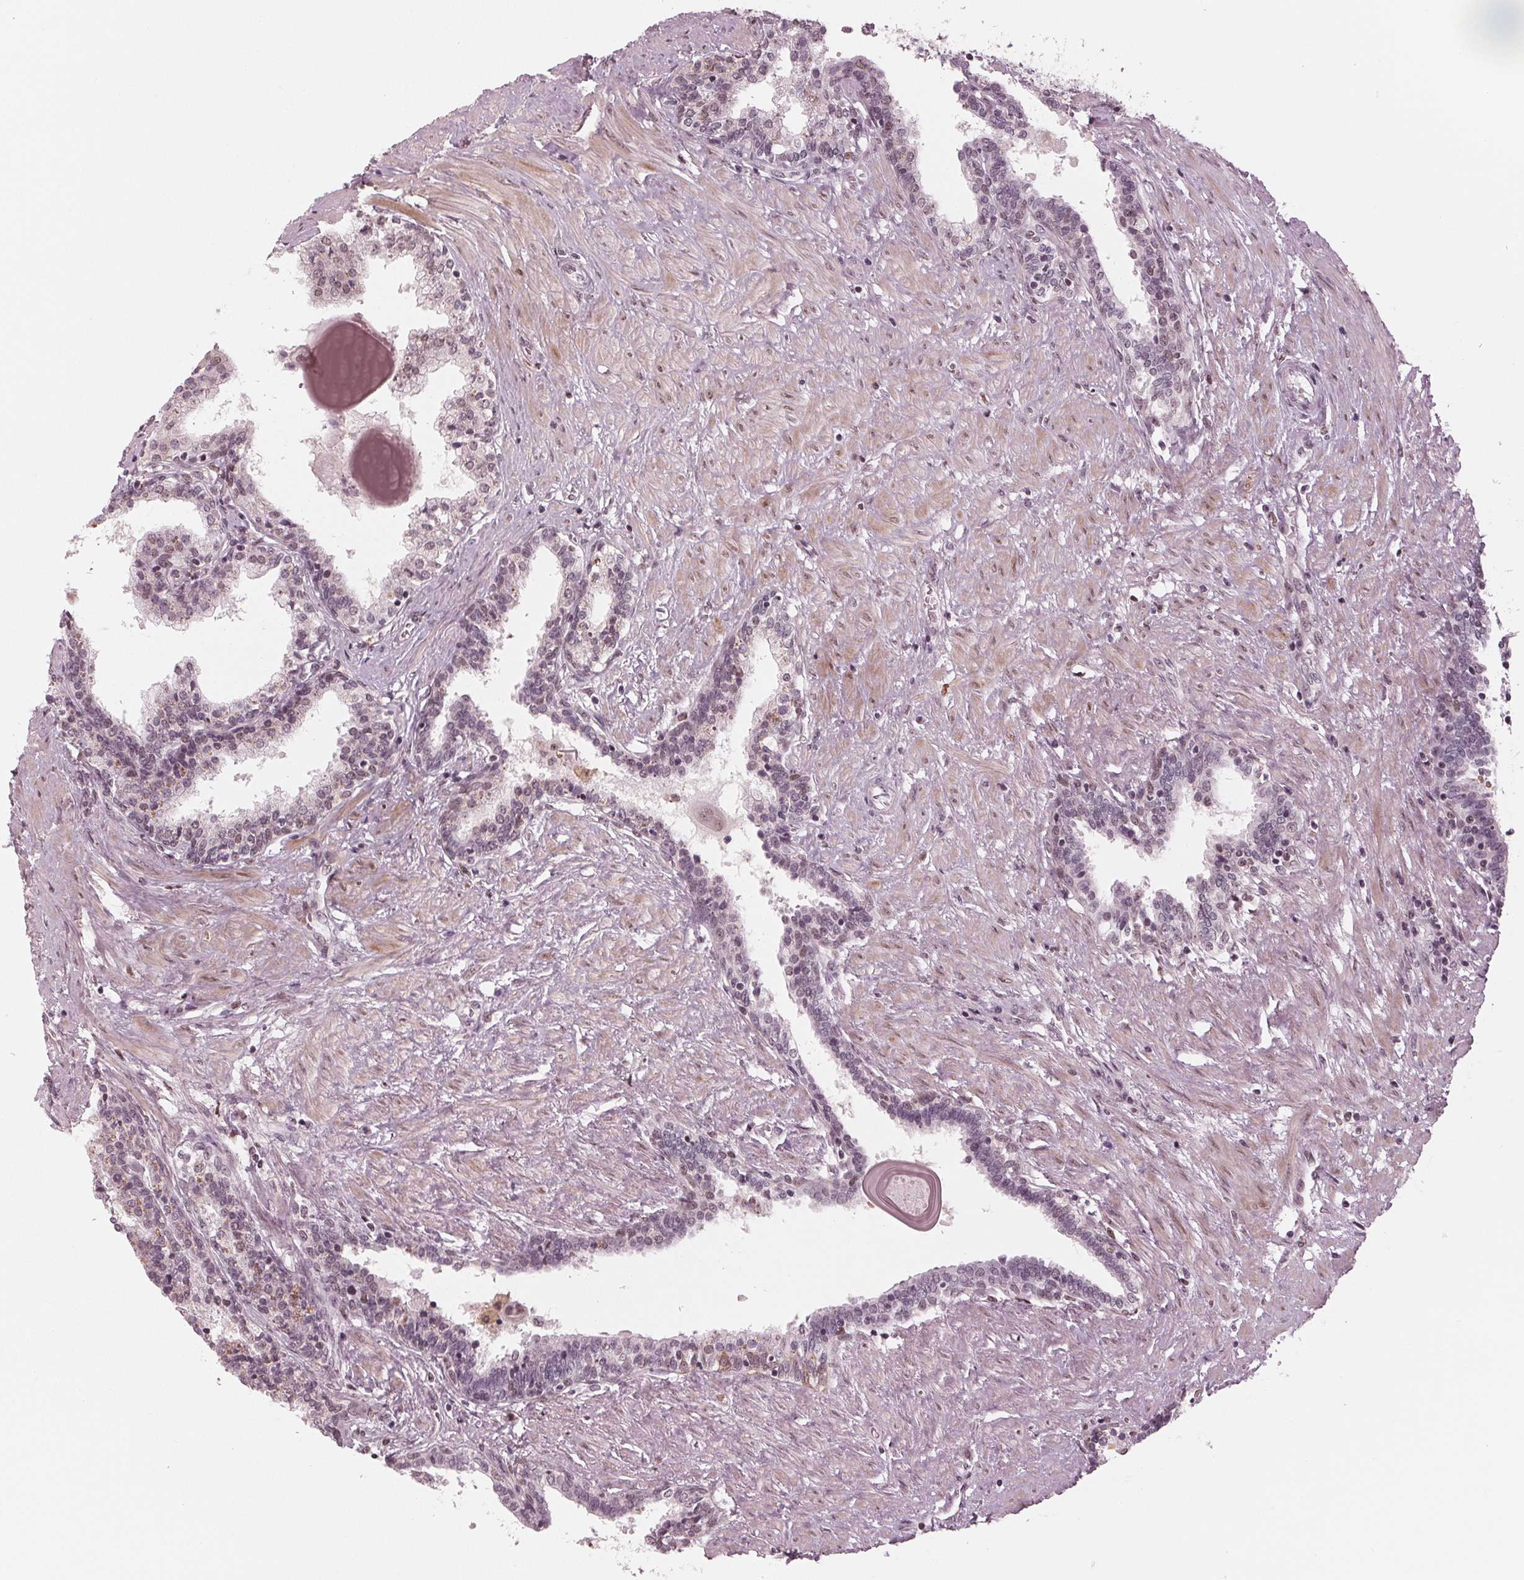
{"staining": {"intensity": "weak", "quantity": ">75%", "location": "nuclear"}, "tissue": "prostate", "cell_type": "Glandular cells", "image_type": "normal", "snomed": [{"axis": "morphology", "description": "Normal tissue, NOS"}, {"axis": "topography", "description": "Prostate"}], "caption": "A micrograph of prostate stained for a protein exhibits weak nuclear brown staining in glandular cells. (DAB IHC with brightfield microscopy, high magnification).", "gene": "DNMT3L", "patient": {"sex": "male", "age": 55}}